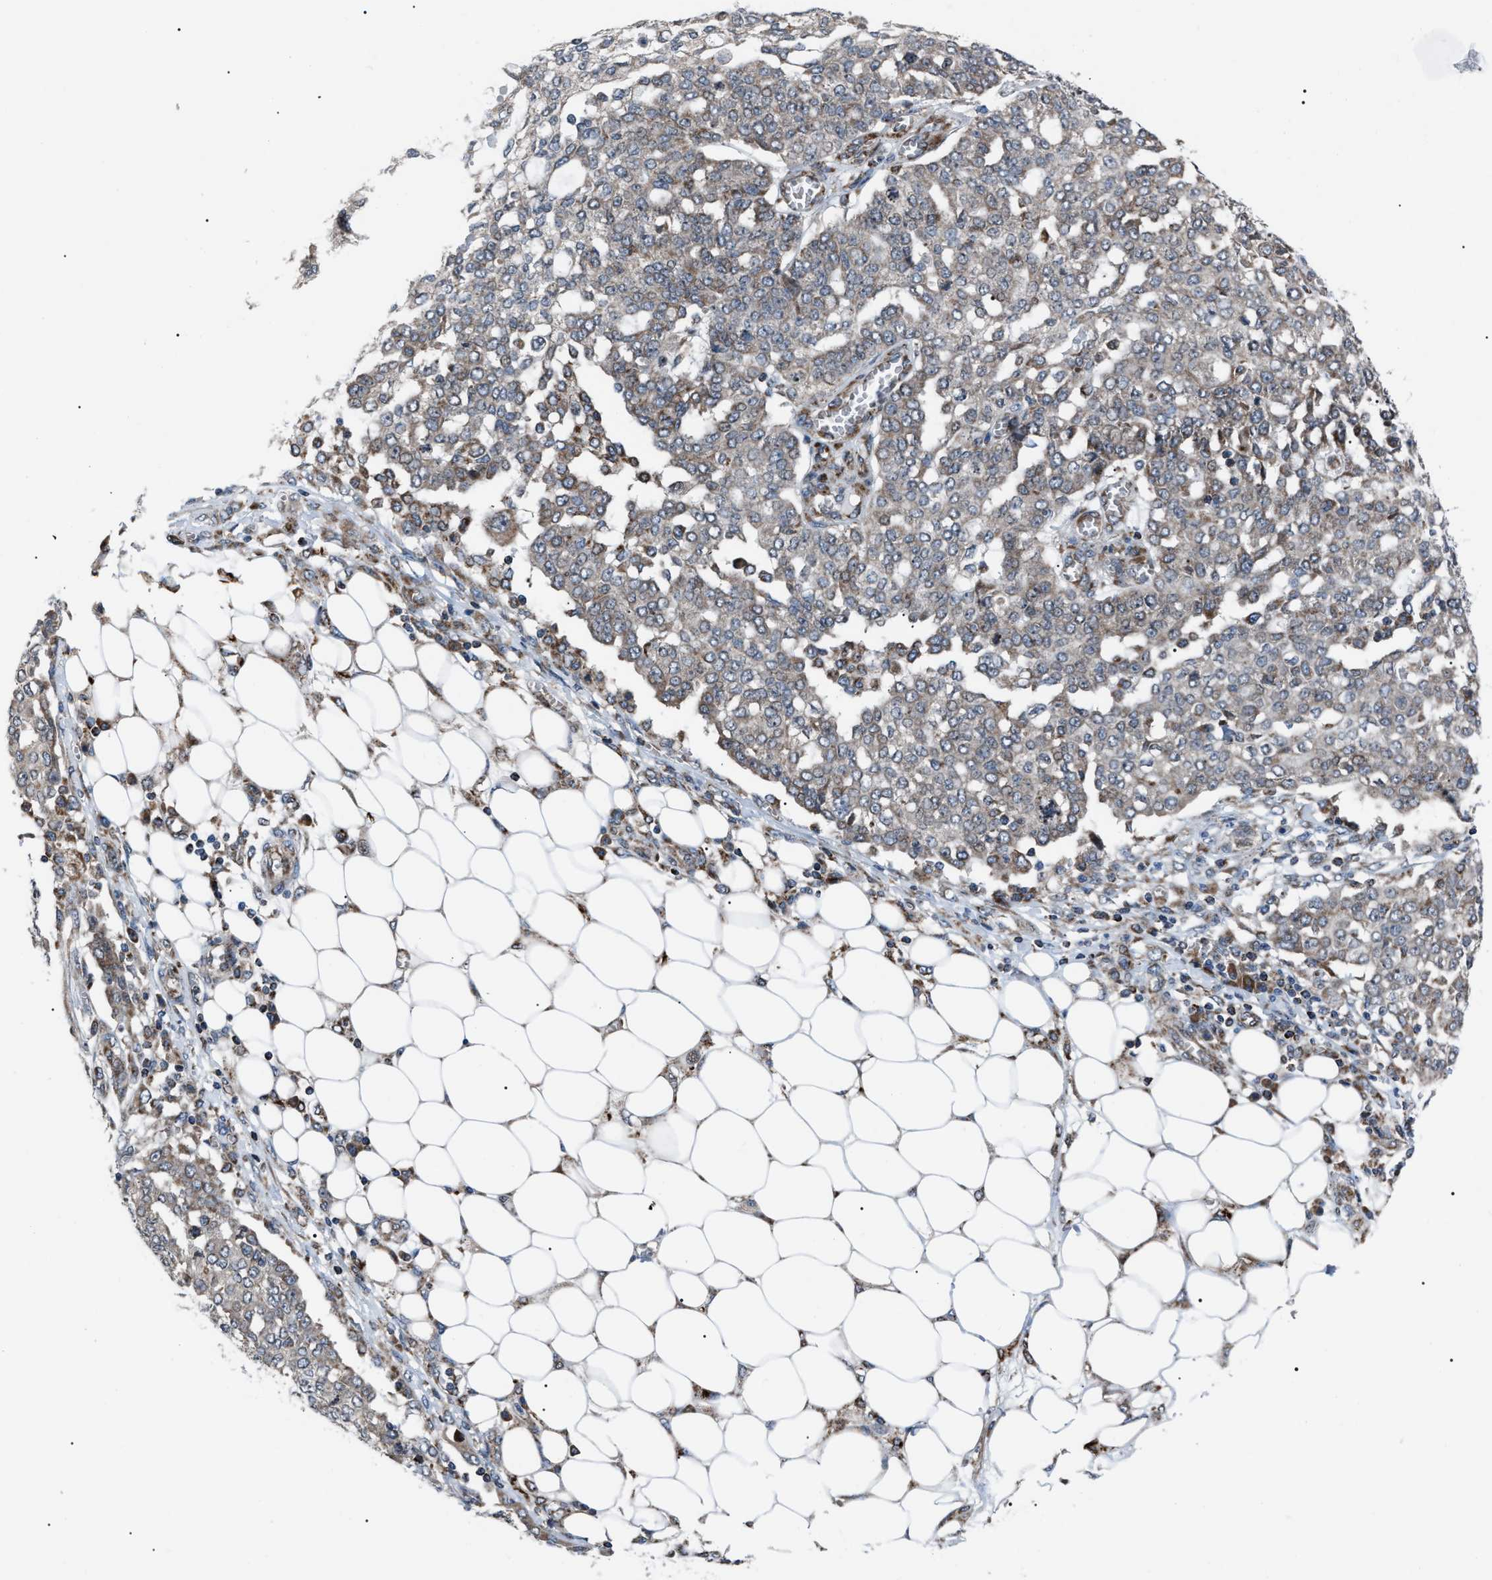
{"staining": {"intensity": "weak", "quantity": ">75%", "location": "cytoplasmic/membranous"}, "tissue": "ovarian cancer", "cell_type": "Tumor cells", "image_type": "cancer", "snomed": [{"axis": "morphology", "description": "Cystadenocarcinoma, serous, NOS"}, {"axis": "topography", "description": "Soft tissue"}, {"axis": "topography", "description": "Ovary"}], "caption": "Ovarian serous cystadenocarcinoma stained for a protein displays weak cytoplasmic/membranous positivity in tumor cells. The protein is stained brown, and the nuclei are stained in blue (DAB (3,3'-diaminobenzidine) IHC with brightfield microscopy, high magnification).", "gene": "AGO2", "patient": {"sex": "female", "age": 57}}